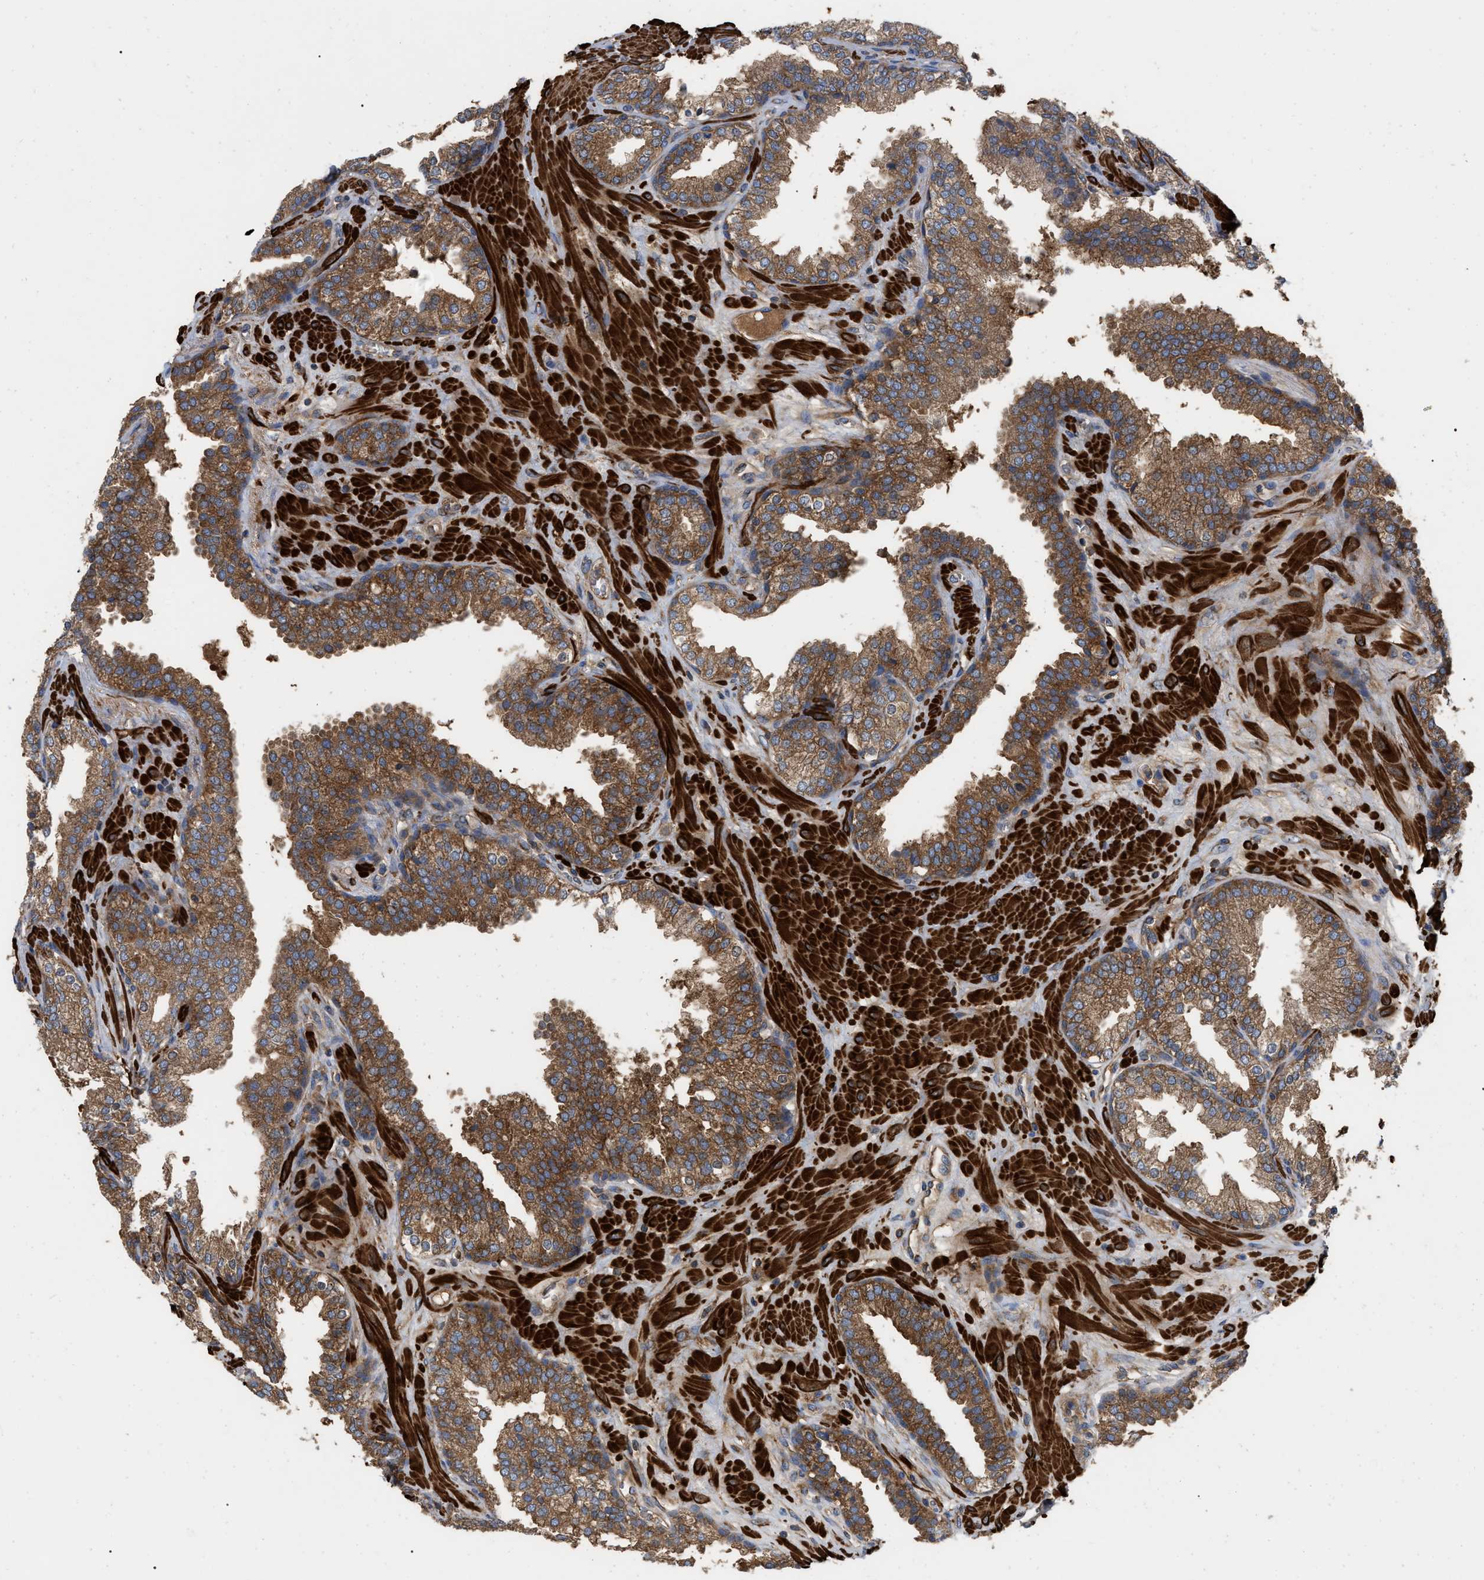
{"staining": {"intensity": "moderate", "quantity": ">75%", "location": "cytoplasmic/membranous"}, "tissue": "prostate", "cell_type": "Glandular cells", "image_type": "normal", "snomed": [{"axis": "morphology", "description": "Normal tissue, NOS"}, {"axis": "topography", "description": "Prostate"}], "caption": "Prostate stained with DAB (3,3'-diaminobenzidine) immunohistochemistry (IHC) exhibits medium levels of moderate cytoplasmic/membranous positivity in about >75% of glandular cells. (brown staining indicates protein expression, while blue staining denotes nuclei).", "gene": "RABEP1", "patient": {"sex": "male", "age": 51}}